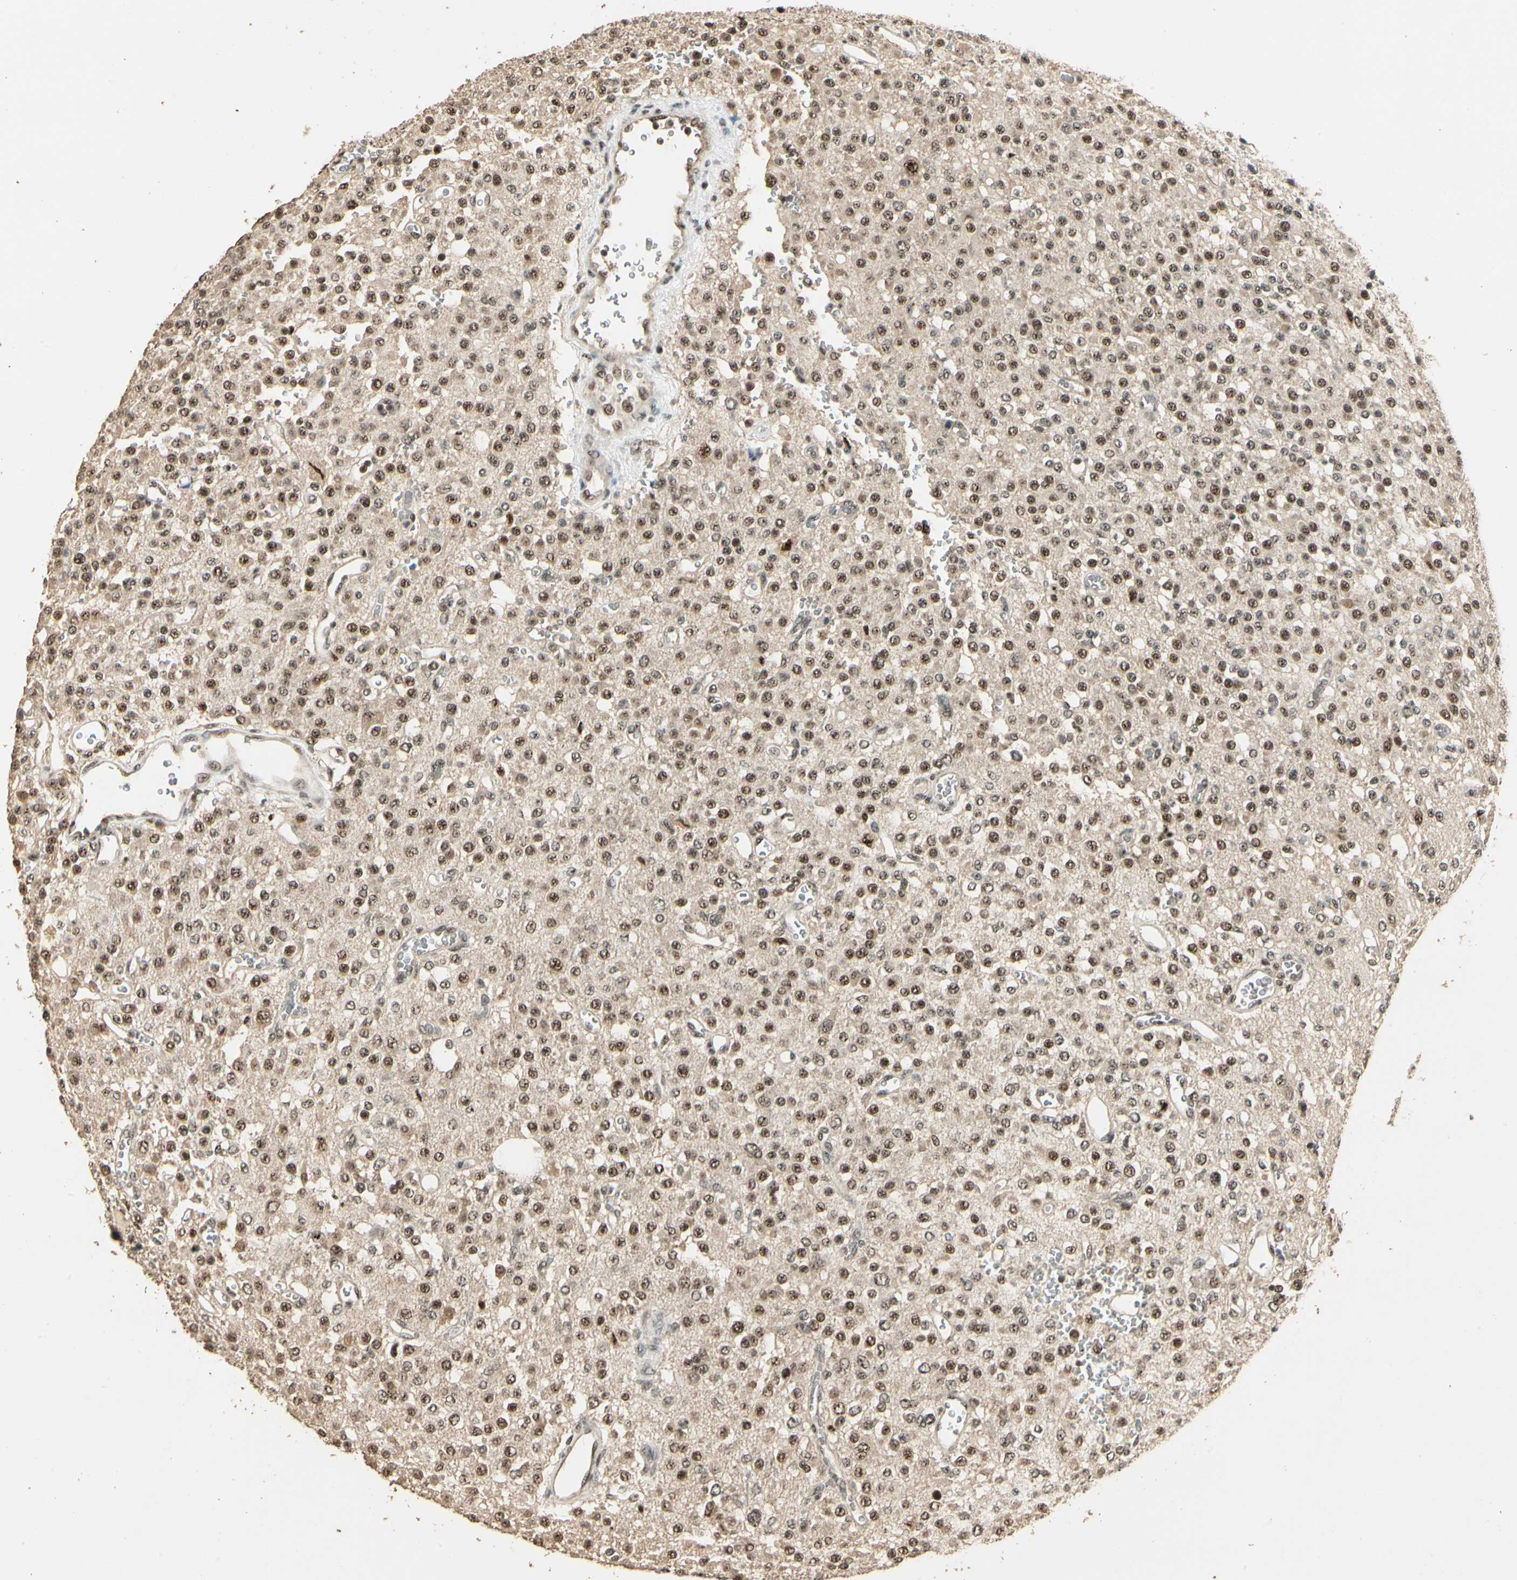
{"staining": {"intensity": "moderate", "quantity": ">75%", "location": "nuclear"}, "tissue": "glioma", "cell_type": "Tumor cells", "image_type": "cancer", "snomed": [{"axis": "morphology", "description": "Glioma, malignant, Low grade"}, {"axis": "topography", "description": "Brain"}], "caption": "This image displays IHC staining of human glioma, with medium moderate nuclear positivity in approximately >75% of tumor cells.", "gene": "RBM25", "patient": {"sex": "male", "age": 38}}